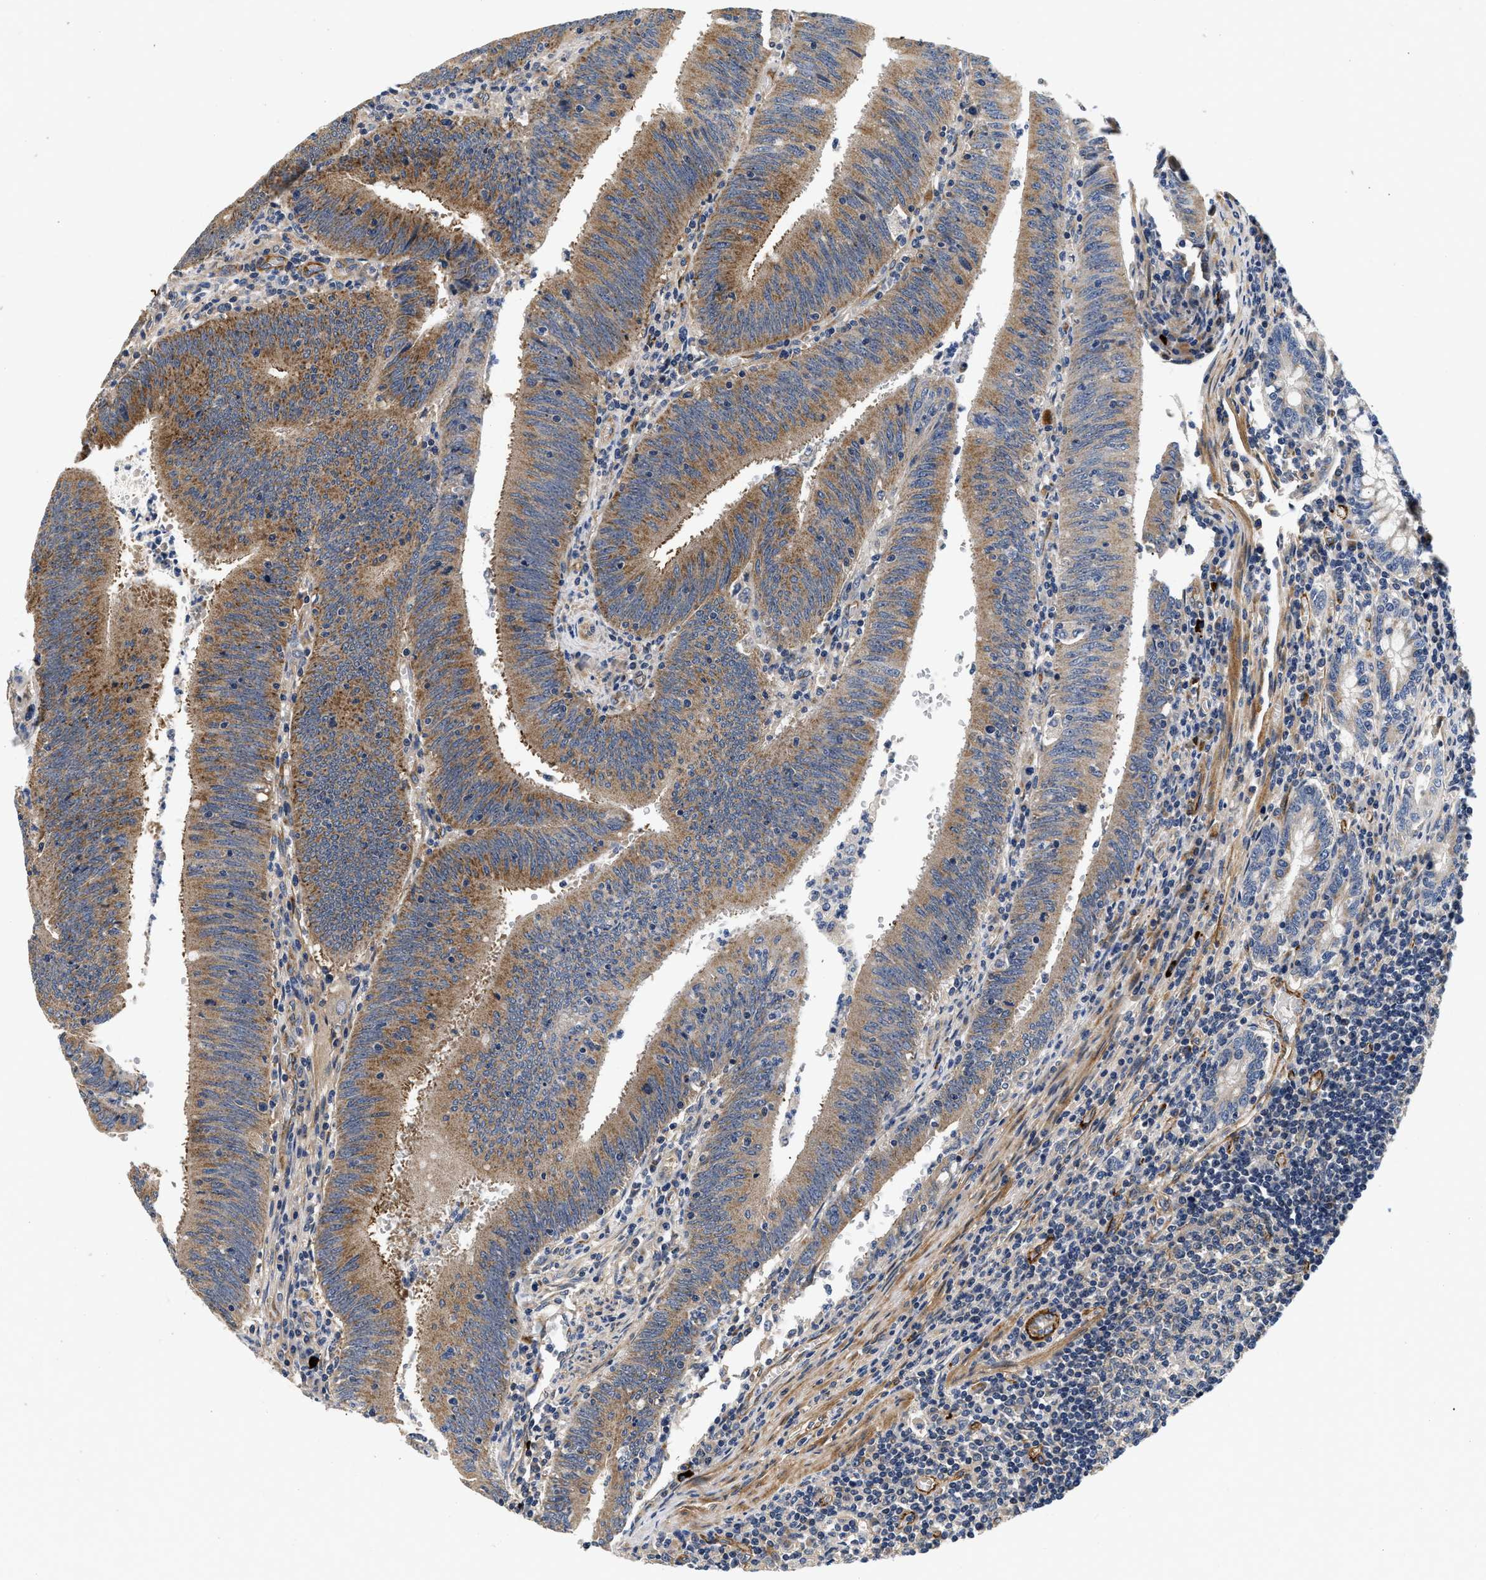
{"staining": {"intensity": "moderate", "quantity": ">75%", "location": "cytoplasmic/membranous"}, "tissue": "colorectal cancer", "cell_type": "Tumor cells", "image_type": "cancer", "snomed": [{"axis": "morphology", "description": "Normal tissue, NOS"}, {"axis": "morphology", "description": "Adenocarcinoma, NOS"}, {"axis": "topography", "description": "Rectum"}], "caption": "This micrograph shows colorectal adenocarcinoma stained with immunohistochemistry (IHC) to label a protein in brown. The cytoplasmic/membranous of tumor cells show moderate positivity for the protein. Nuclei are counter-stained blue.", "gene": "NME6", "patient": {"sex": "female", "age": 66}}